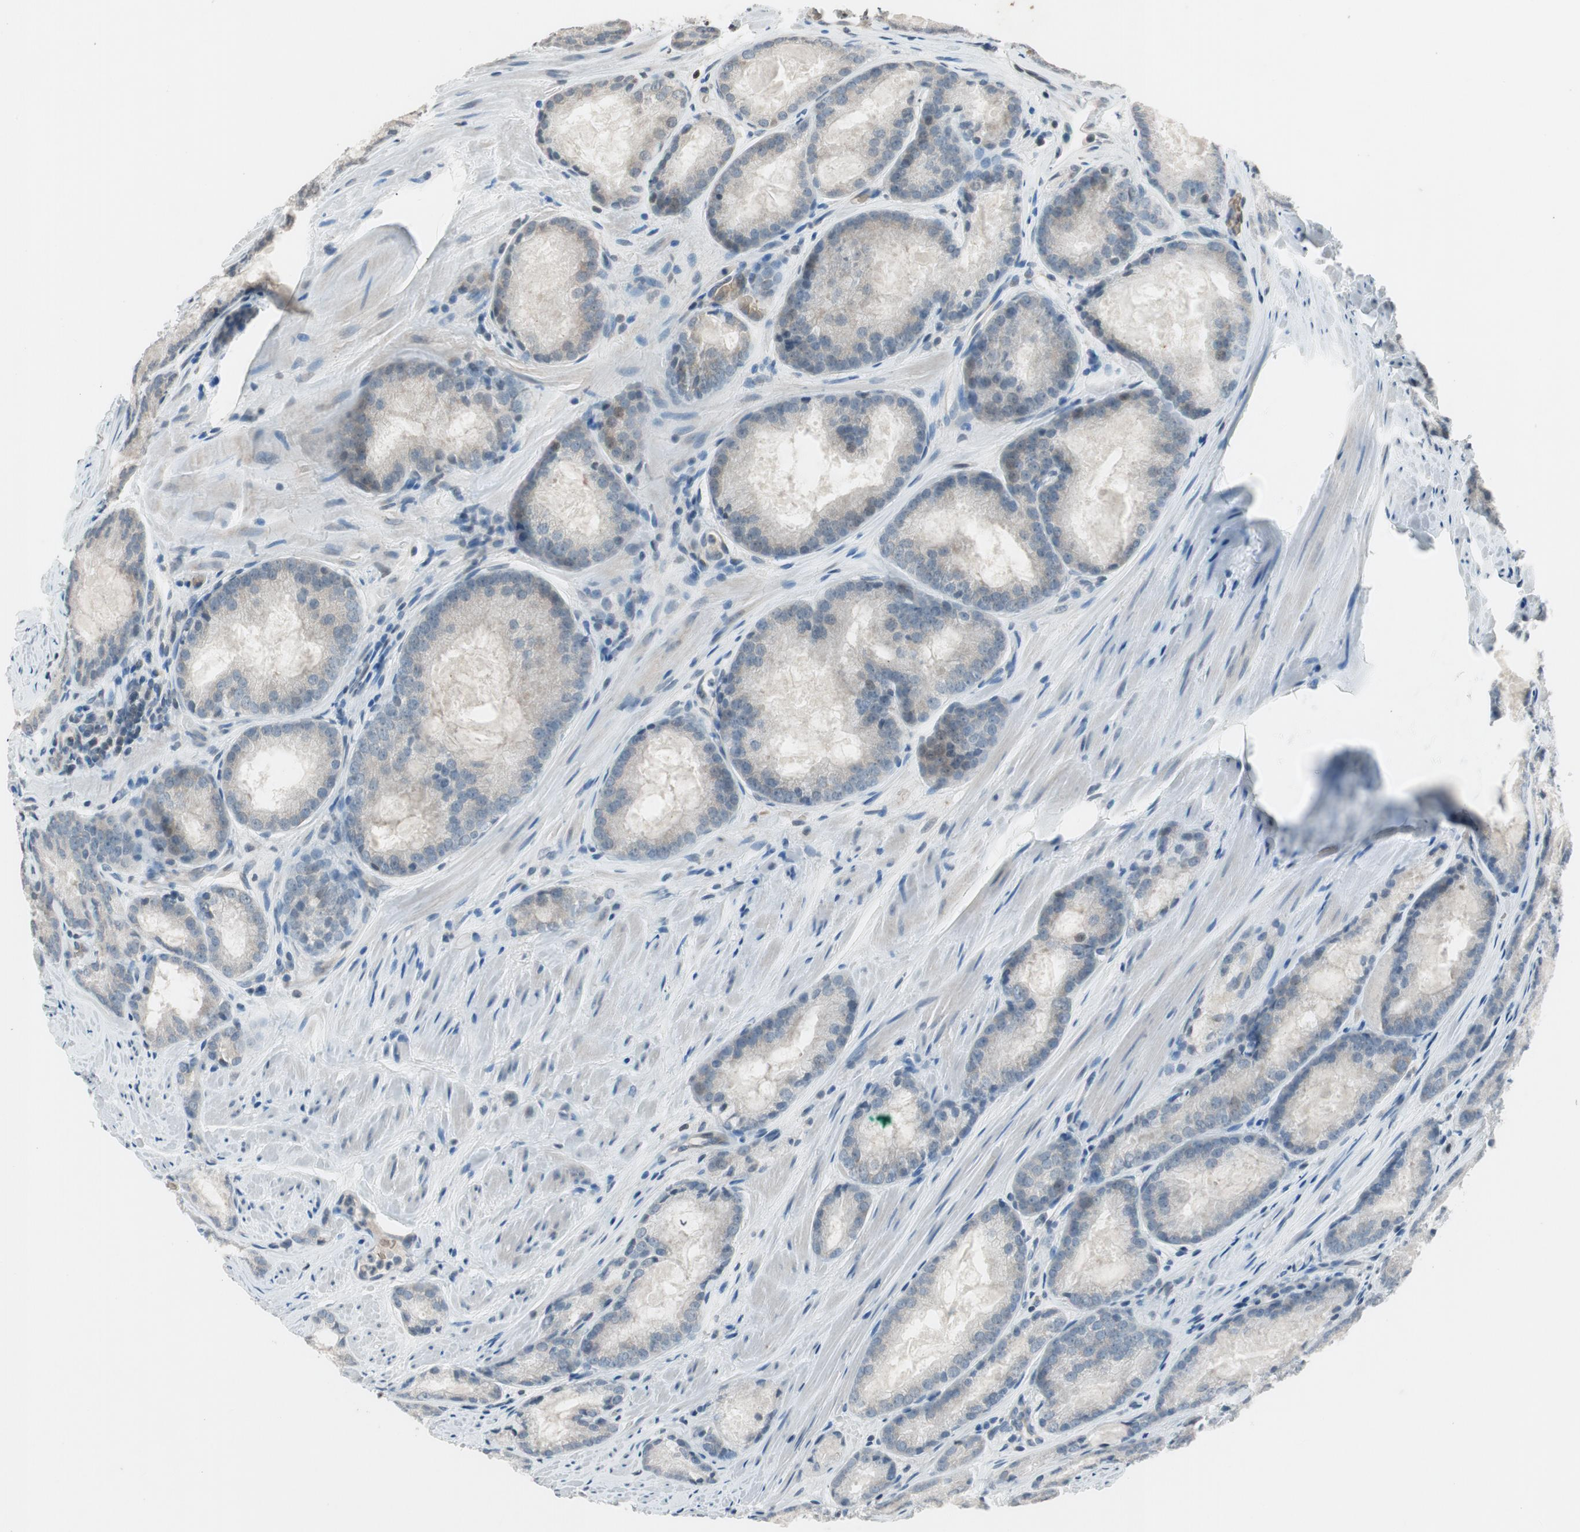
{"staining": {"intensity": "negative", "quantity": "none", "location": "none"}, "tissue": "prostate cancer", "cell_type": "Tumor cells", "image_type": "cancer", "snomed": [{"axis": "morphology", "description": "Adenocarcinoma, Low grade"}, {"axis": "topography", "description": "Prostate"}], "caption": "A high-resolution photomicrograph shows IHC staining of prostate cancer, which displays no significant staining in tumor cells.", "gene": "GYPC", "patient": {"sex": "male", "age": 64}}